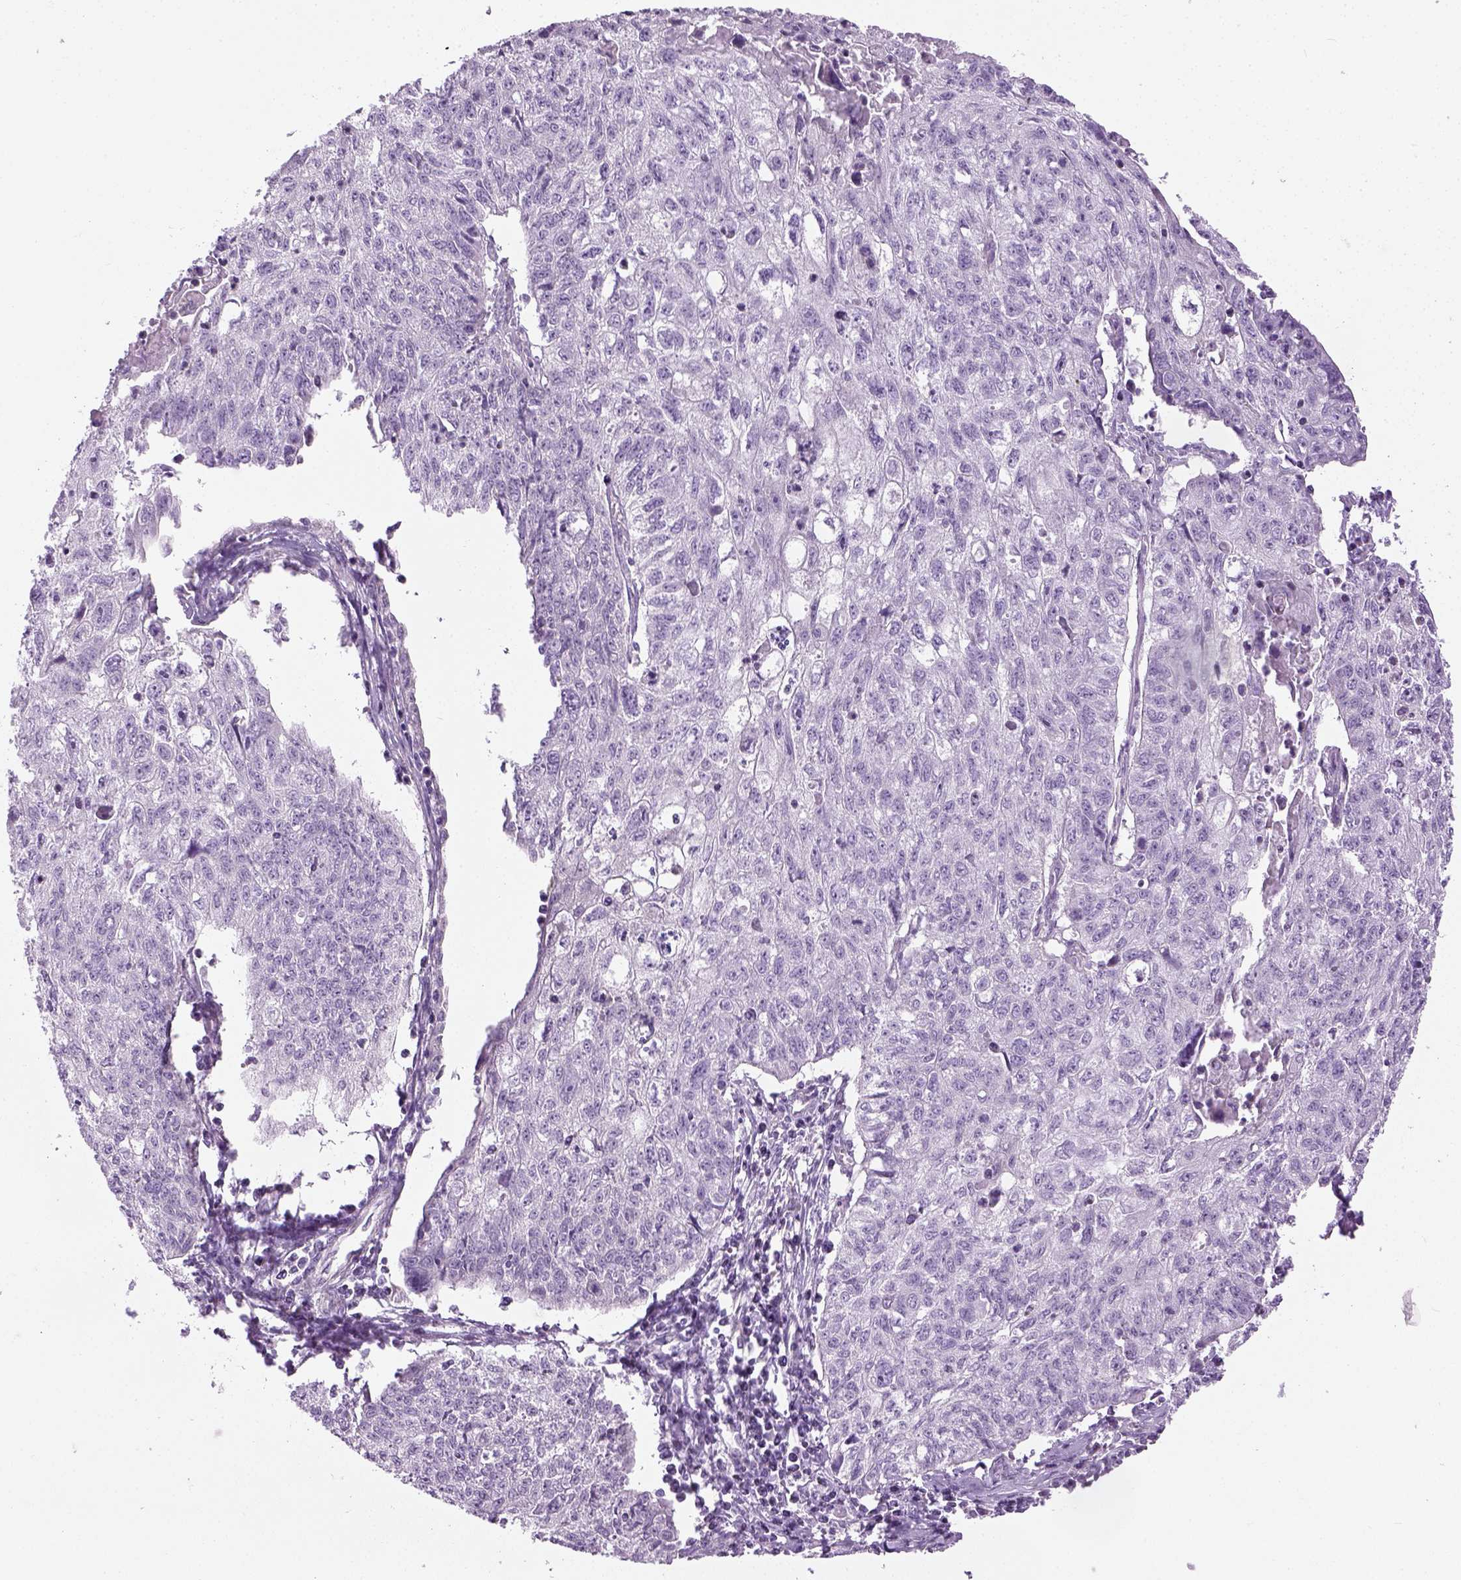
{"staining": {"intensity": "negative", "quantity": "none", "location": "none"}, "tissue": "lung cancer", "cell_type": "Tumor cells", "image_type": "cancer", "snomed": [{"axis": "morphology", "description": "Normal morphology"}, {"axis": "morphology", "description": "Aneuploidy"}, {"axis": "morphology", "description": "Squamous cell carcinoma, NOS"}, {"axis": "topography", "description": "Lymph node"}, {"axis": "topography", "description": "Lung"}], "caption": "Immunohistochemical staining of human lung aneuploidy demonstrates no significant staining in tumor cells.", "gene": "CIBAR2", "patient": {"sex": "female", "age": 76}}